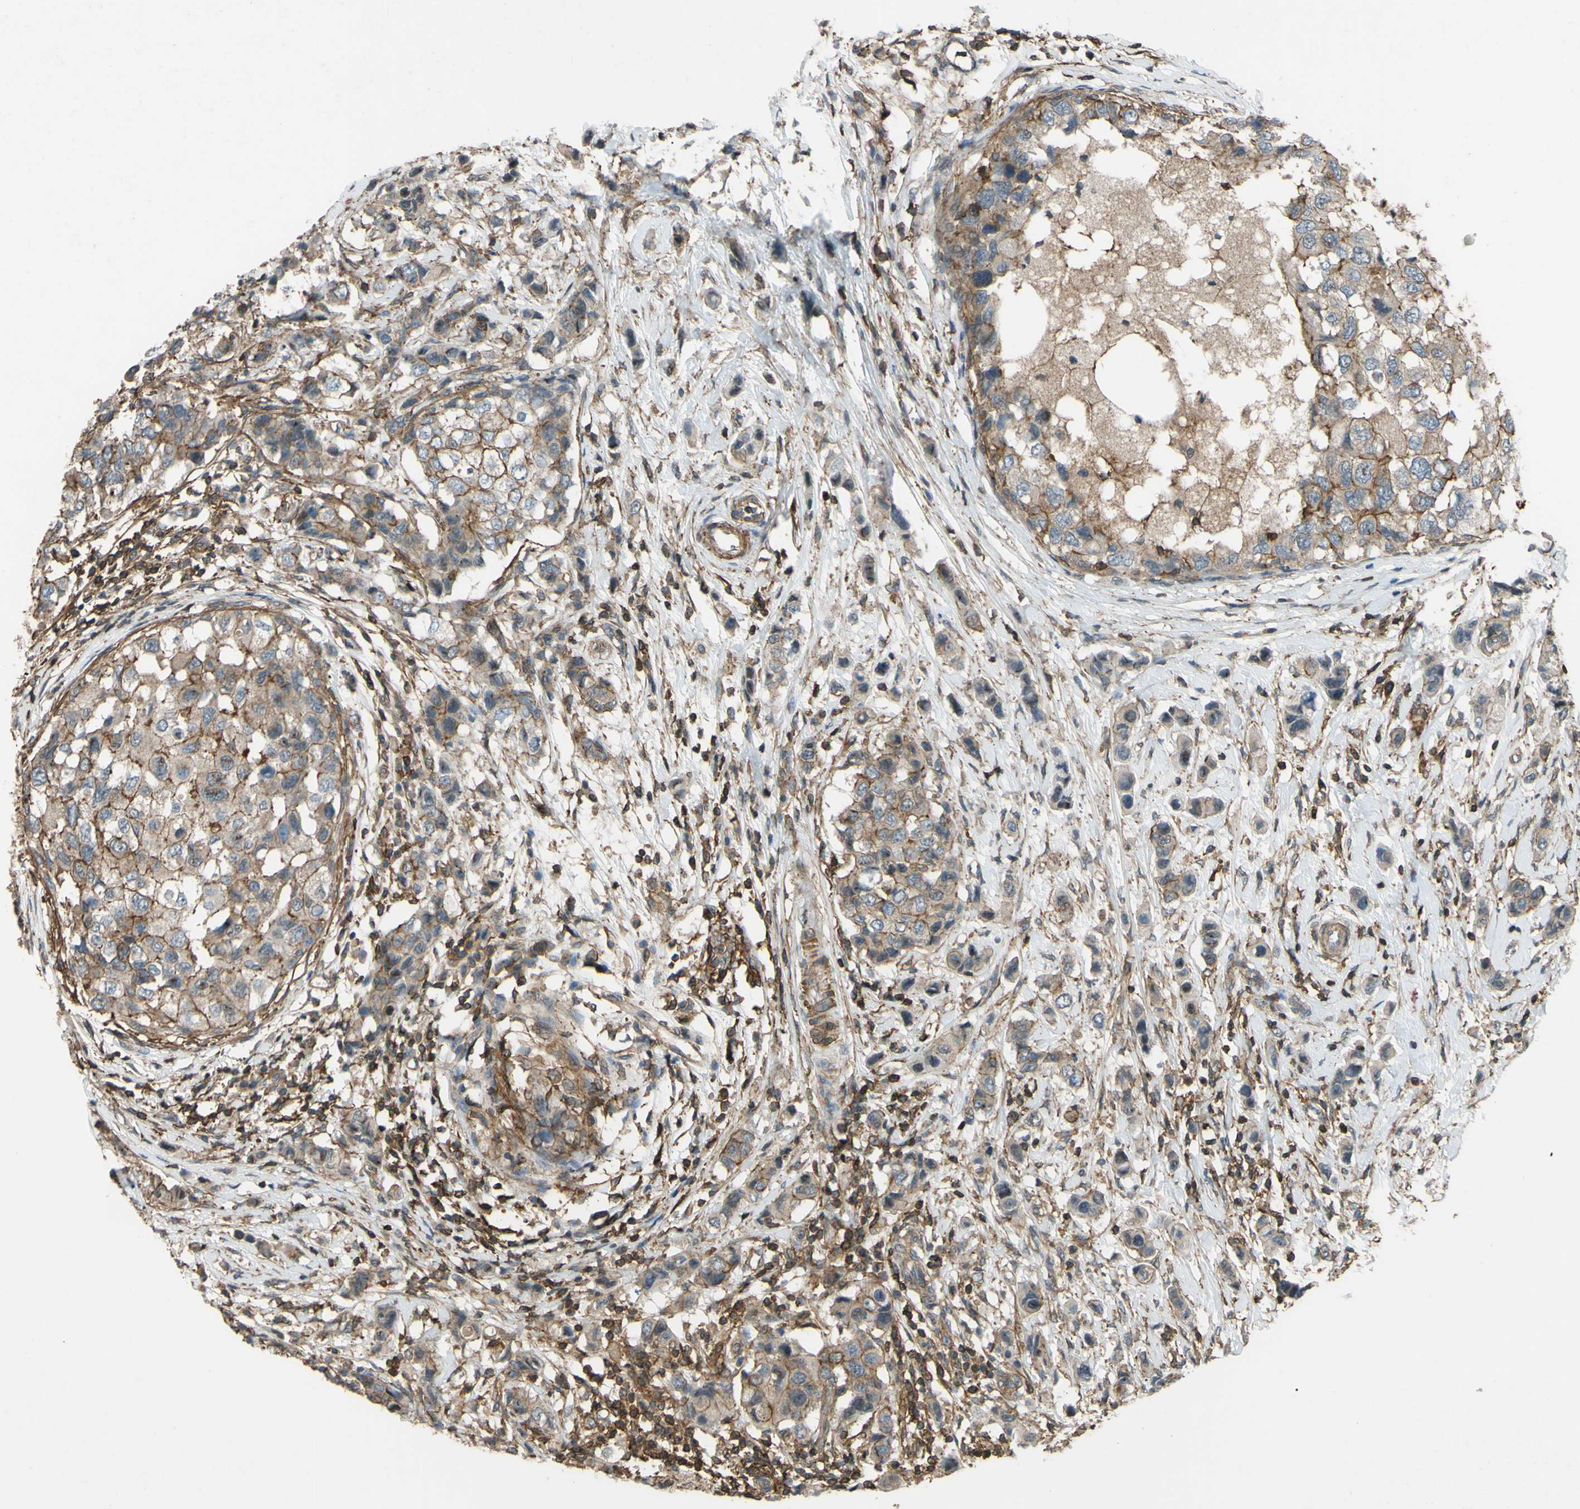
{"staining": {"intensity": "moderate", "quantity": "25%-75%", "location": "cytoplasmic/membranous"}, "tissue": "breast cancer", "cell_type": "Tumor cells", "image_type": "cancer", "snomed": [{"axis": "morphology", "description": "Normal tissue, NOS"}, {"axis": "morphology", "description": "Duct carcinoma"}, {"axis": "topography", "description": "Breast"}], "caption": "Human breast invasive ductal carcinoma stained with a brown dye displays moderate cytoplasmic/membranous positive positivity in approximately 25%-75% of tumor cells.", "gene": "ADD3", "patient": {"sex": "female", "age": 50}}